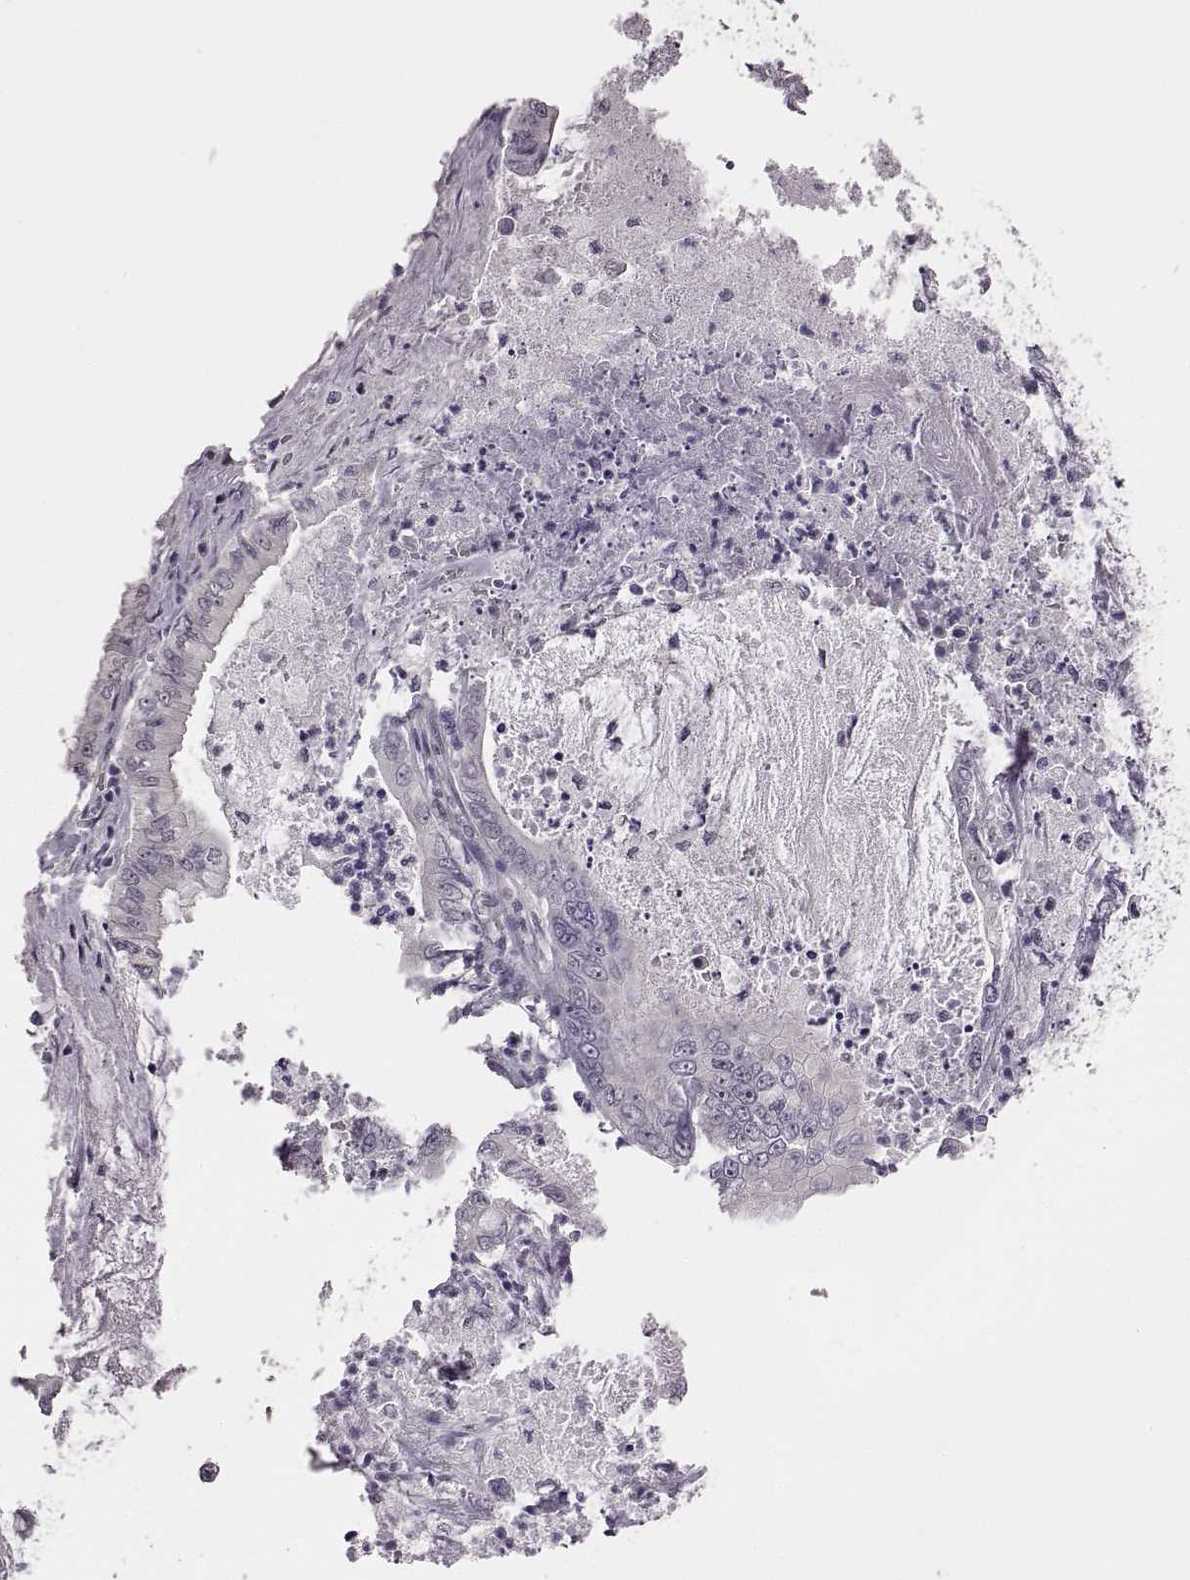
{"staining": {"intensity": "negative", "quantity": "none", "location": "none"}, "tissue": "pancreatic cancer", "cell_type": "Tumor cells", "image_type": "cancer", "snomed": [{"axis": "morphology", "description": "Adenocarcinoma, NOS"}, {"axis": "topography", "description": "Pancreas"}], "caption": "Immunohistochemistry (IHC) histopathology image of neoplastic tissue: pancreatic cancer stained with DAB exhibits no significant protein positivity in tumor cells.", "gene": "C10orf62", "patient": {"sex": "male", "age": 71}}